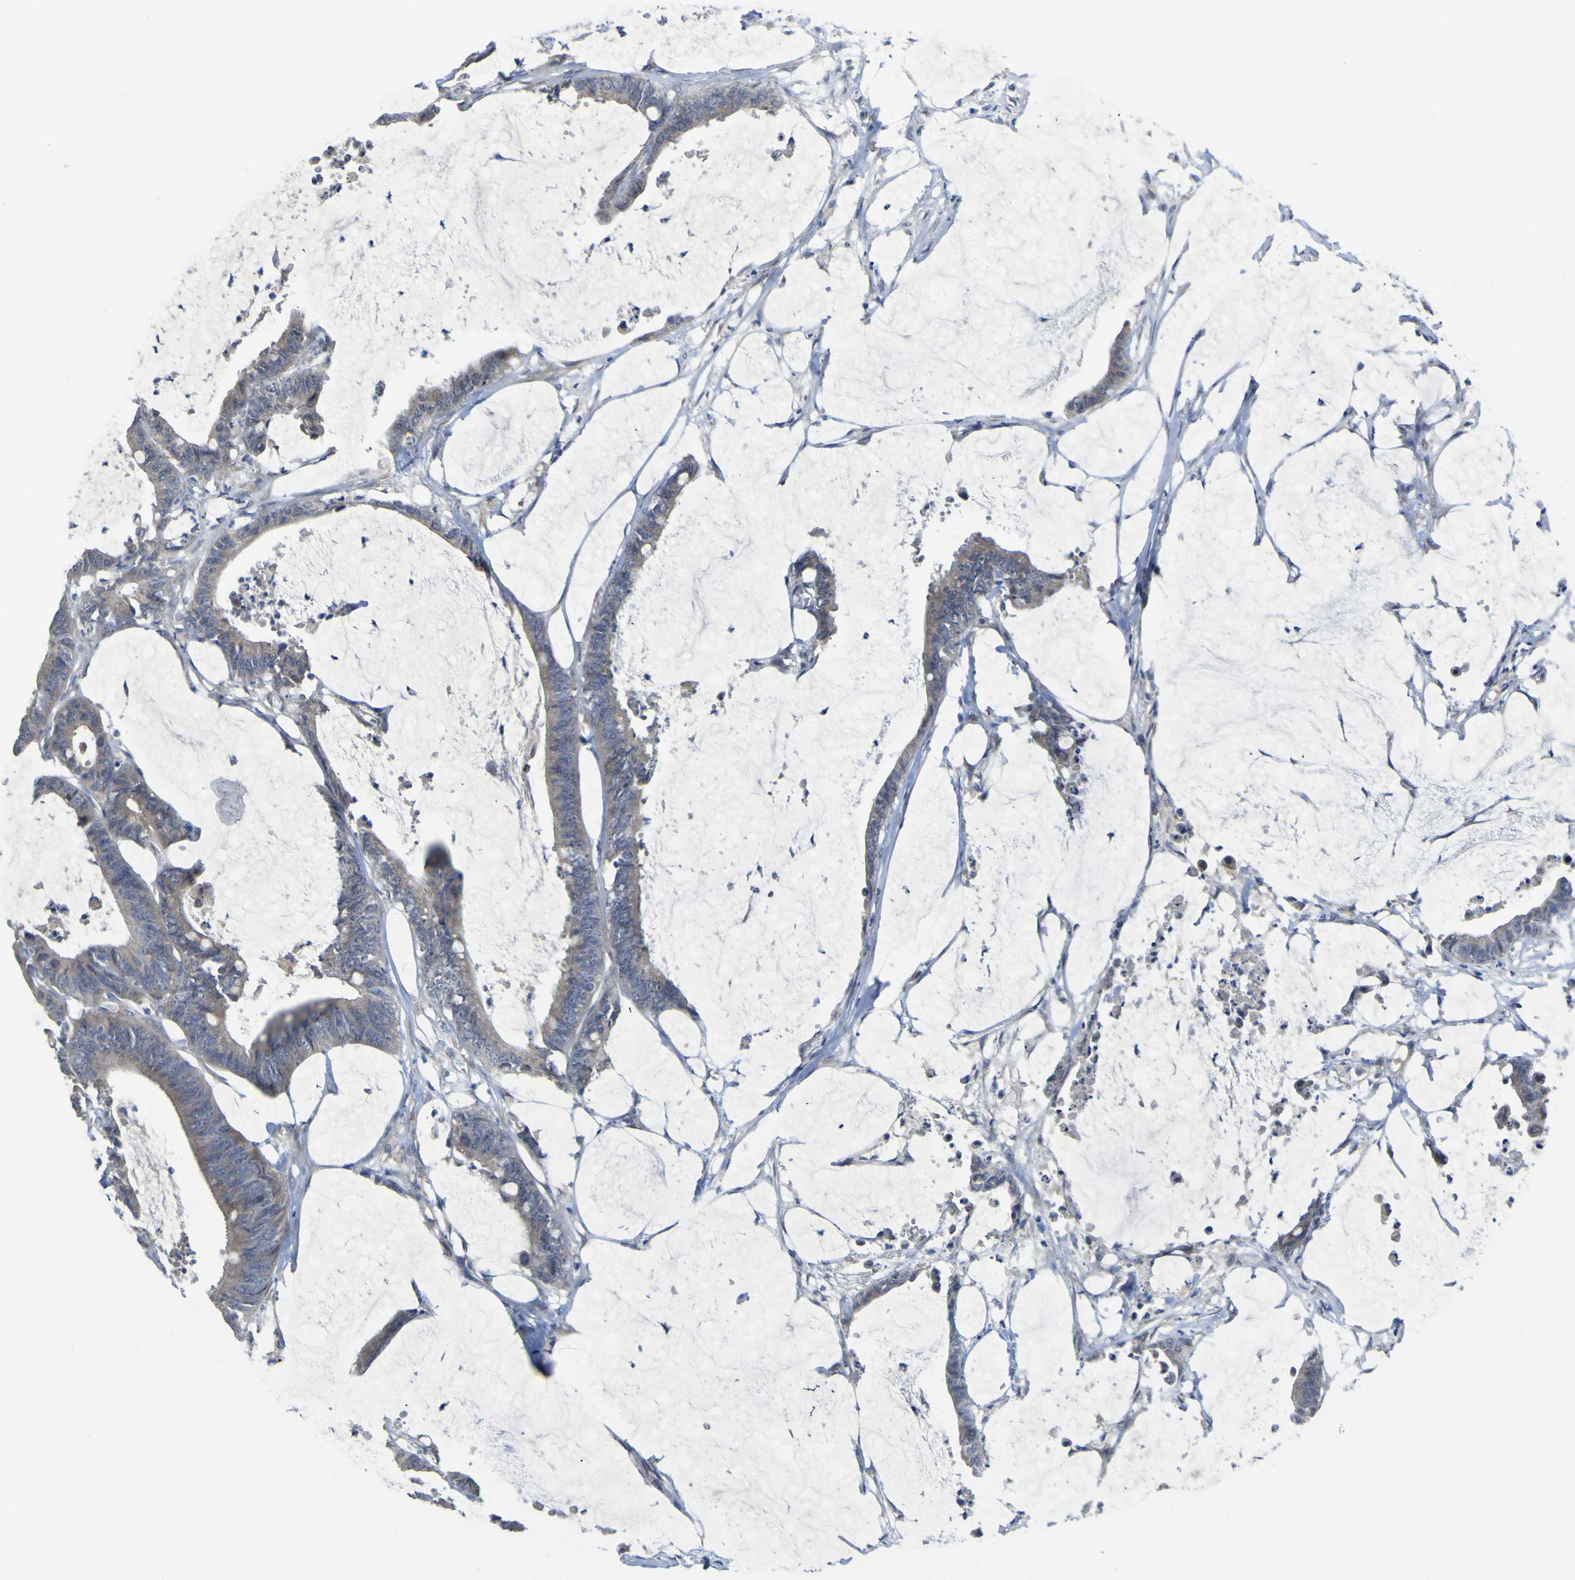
{"staining": {"intensity": "weak", "quantity": "25%-75%", "location": "cytoplasmic/membranous"}, "tissue": "colorectal cancer", "cell_type": "Tumor cells", "image_type": "cancer", "snomed": [{"axis": "morphology", "description": "Adenocarcinoma, NOS"}, {"axis": "topography", "description": "Rectum"}], "caption": "A high-resolution image shows immunohistochemistry (IHC) staining of adenocarcinoma (colorectal), which displays weak cytoplasmic/membranous expression in about 25%-75% of tumor cells.", "gene": "TNFRSF11A", "patient": {"sex": "female", "age": 66}}